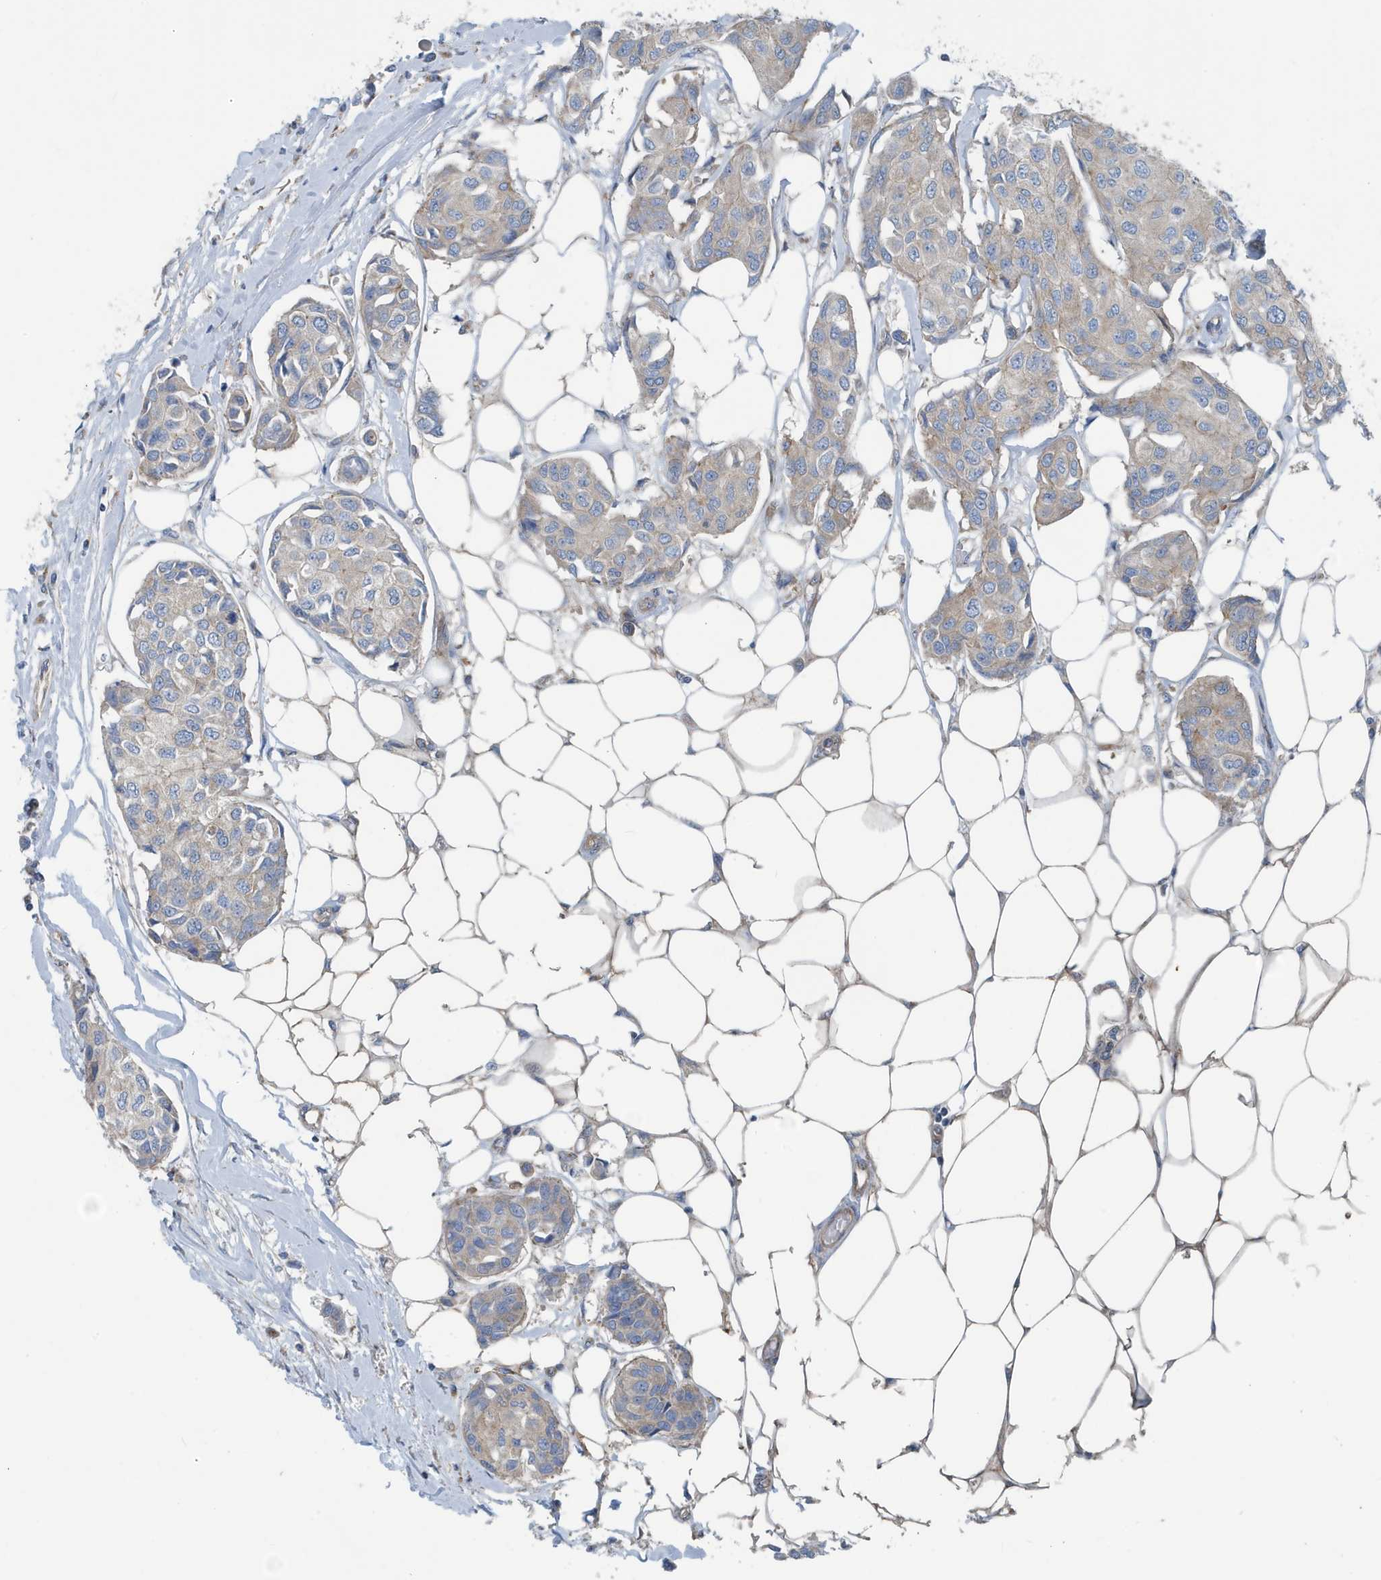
{"staining": {"intensity": "weak", "quantity": "25%-75%", "location": "cytoplasmic/membranous"}, "tissue": "breast cancer", "cell_type": "Tumor cells", "image_type": "cancer", "snomed": [{"axis": "morphology", "description": "Duct carcinoma"}, {"axis": "topography", "description": "Breast"}], "caption": "Breast cancer was stained to show a protein in brown. There is low levels of weak cytoplasmic/membranous positivity in approximately 25%-75% of tumor cells.", "gene": "PPM1M", "patient": {"sex": "female", "age": 80}}